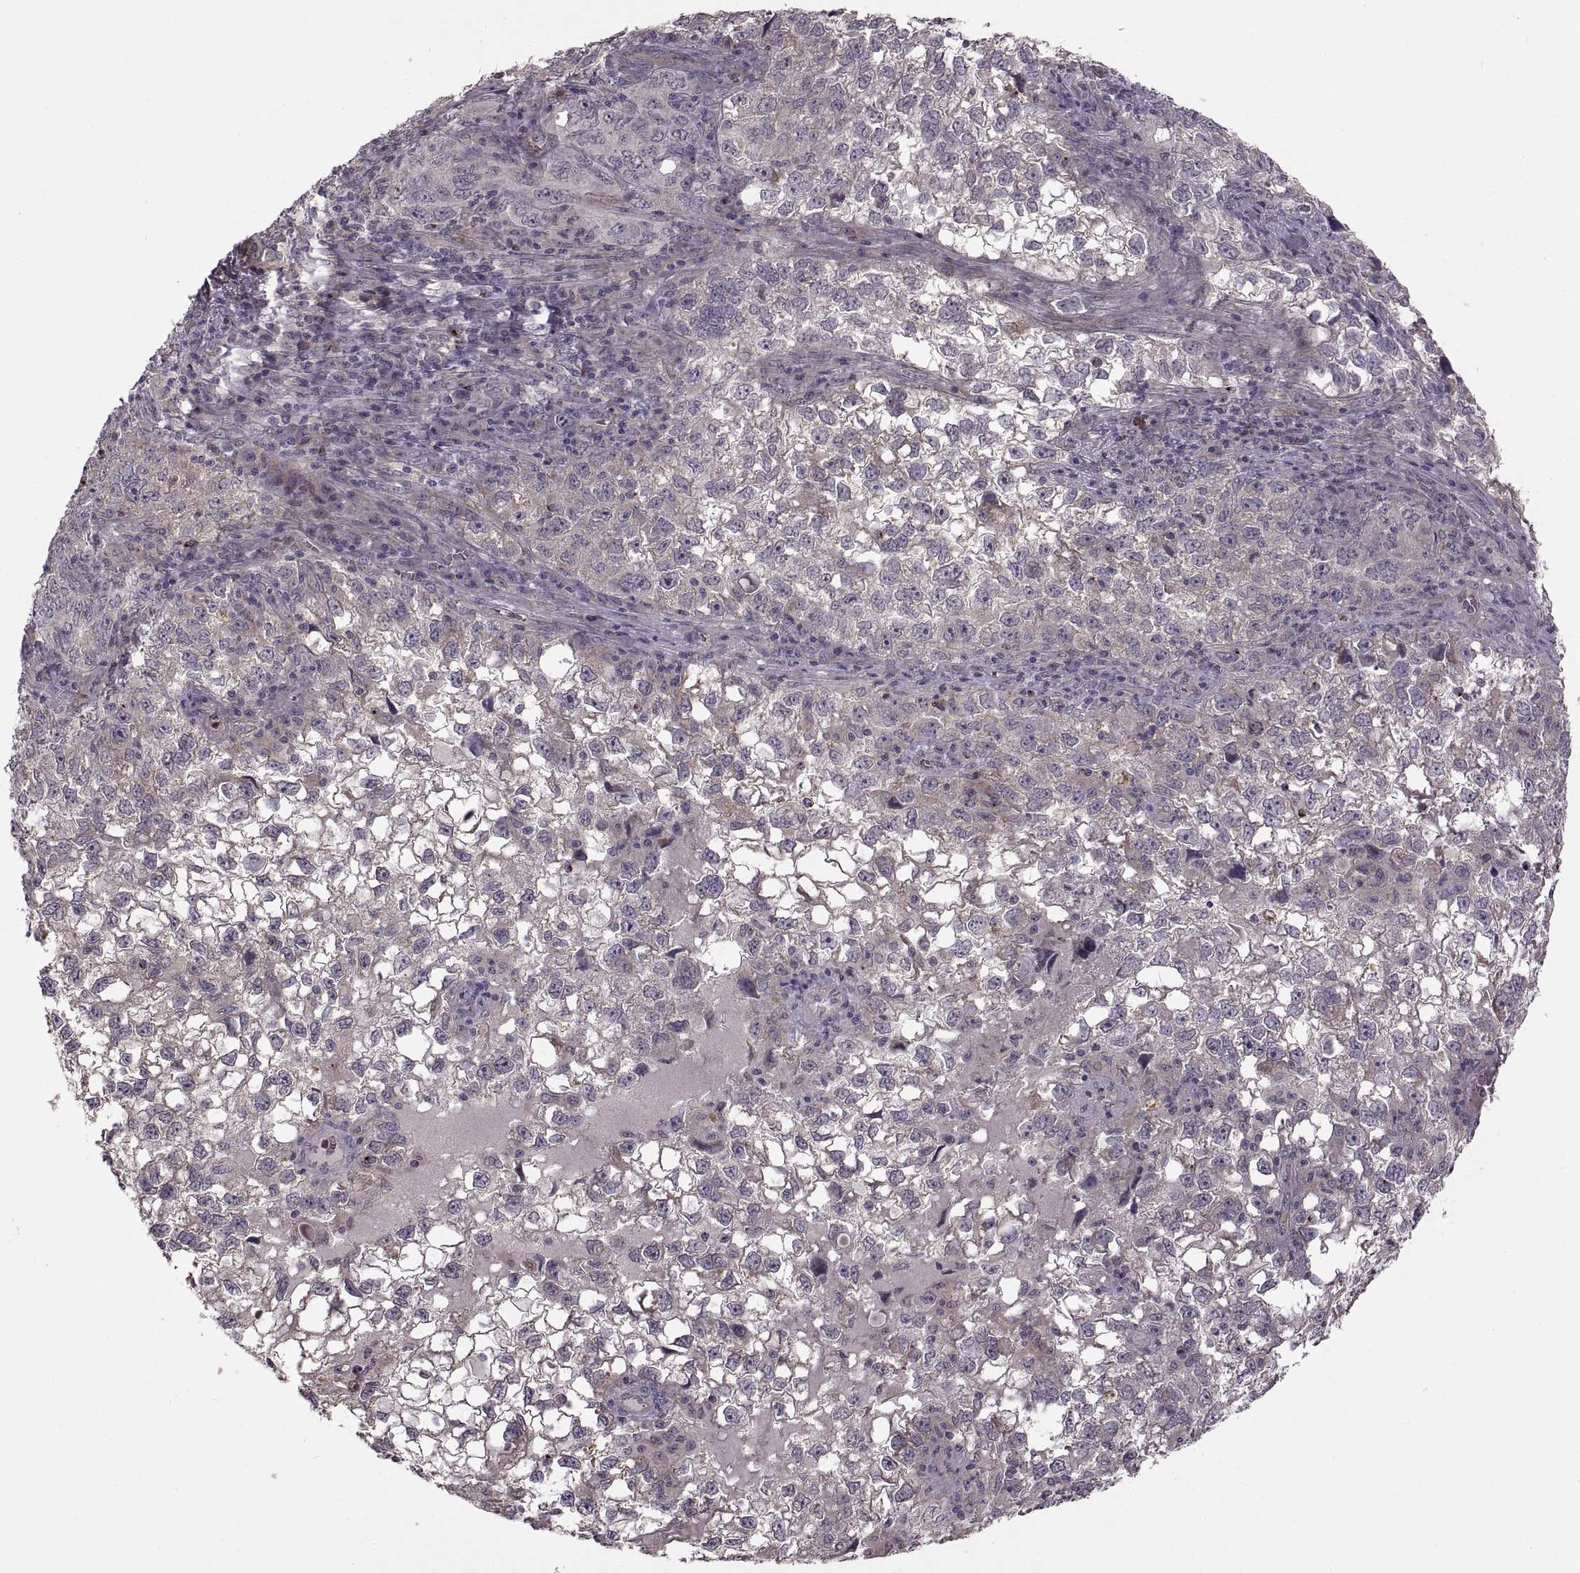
{"staining": {"intensity": "negative", "quantity": "none", "location": "none"}, "tissue": "cervical cancer", "cell_type": "Tumor cells", "image_type": "cancer", "snomed": [{"axis": "morphology", "description": "Squamous cell carcinoma, NOS"}, {"axis": "topography", "description": "Cervix"}], "caption": "A photomicrograph of cervical cancer stained for a protein reveals no brown staining in tumor cells. Brightfield microscopy of immunohistochemistry stained with DAB (3,3'-diaminobenzidine) (brown) and hematoxylin (blue), captured at high magnification.", "gene": "PIERCE1", "patient": {"sex": "female", "age": 55}}